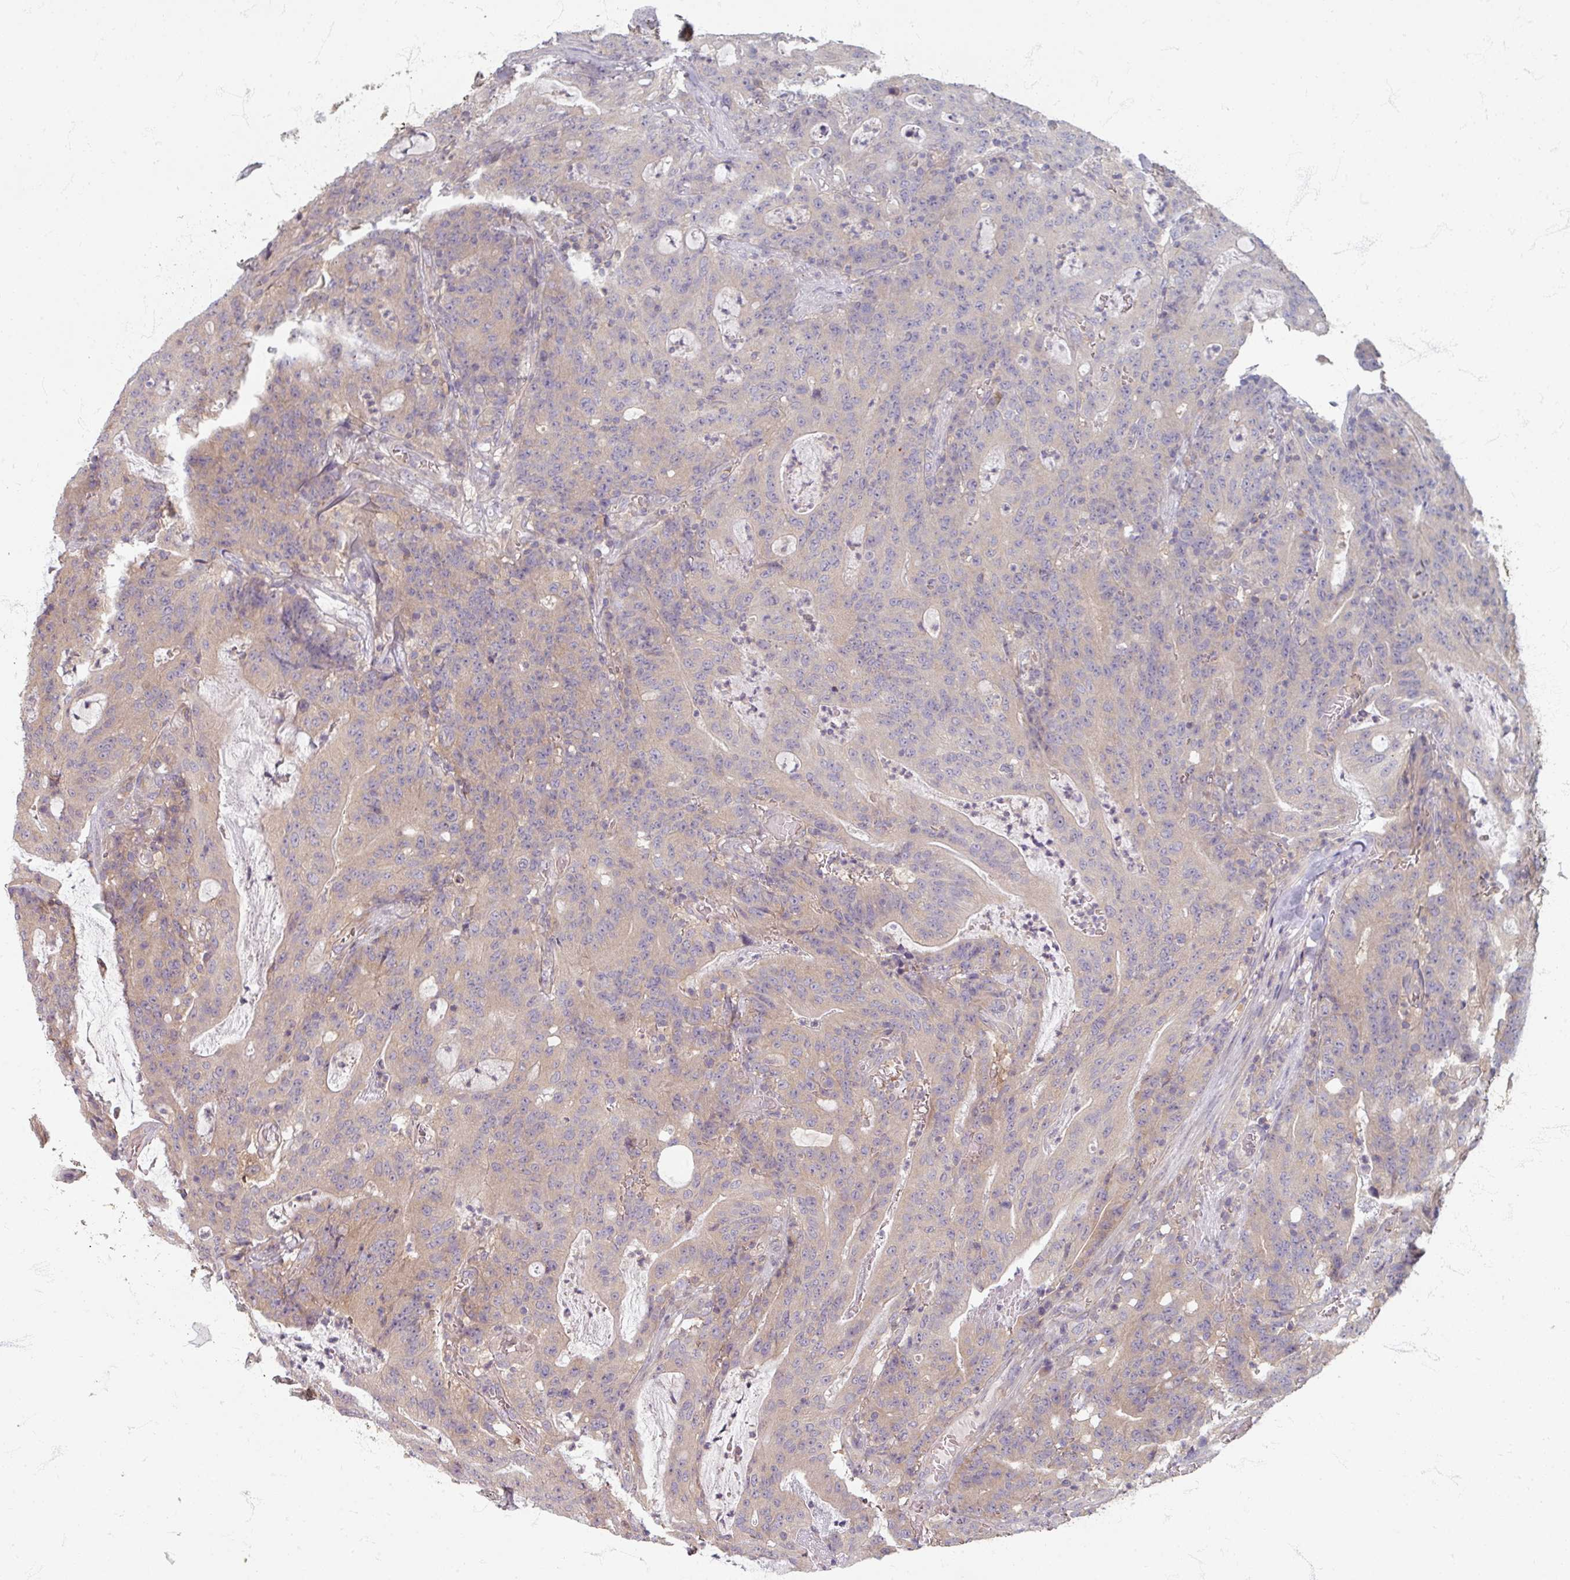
{"staining": {"intensity": "weak", "quantity": "25%-75%", "location": "cytoplasmic/membranous"}, "tissue": "colorectal cancer", "cell_type": "Tumor cells", "image_type": "cancer", "snomed": [{"axis": "morphology", "description": "Adenocarcinoma, NOS"}, {"axis": "topography", "description": "Colon"}], "caption": "Protein staining reveals weak cytoplasmic/membranous staining in about 25%-75% of tumor cells in colorectal cancer (adenocarcinoma). (DAB (3,3'-diaminobenzidine) IHC with brightfield microscopy, high magnification).", "gene": "STAM", "patient": {"sex": "male", "age": 83}}